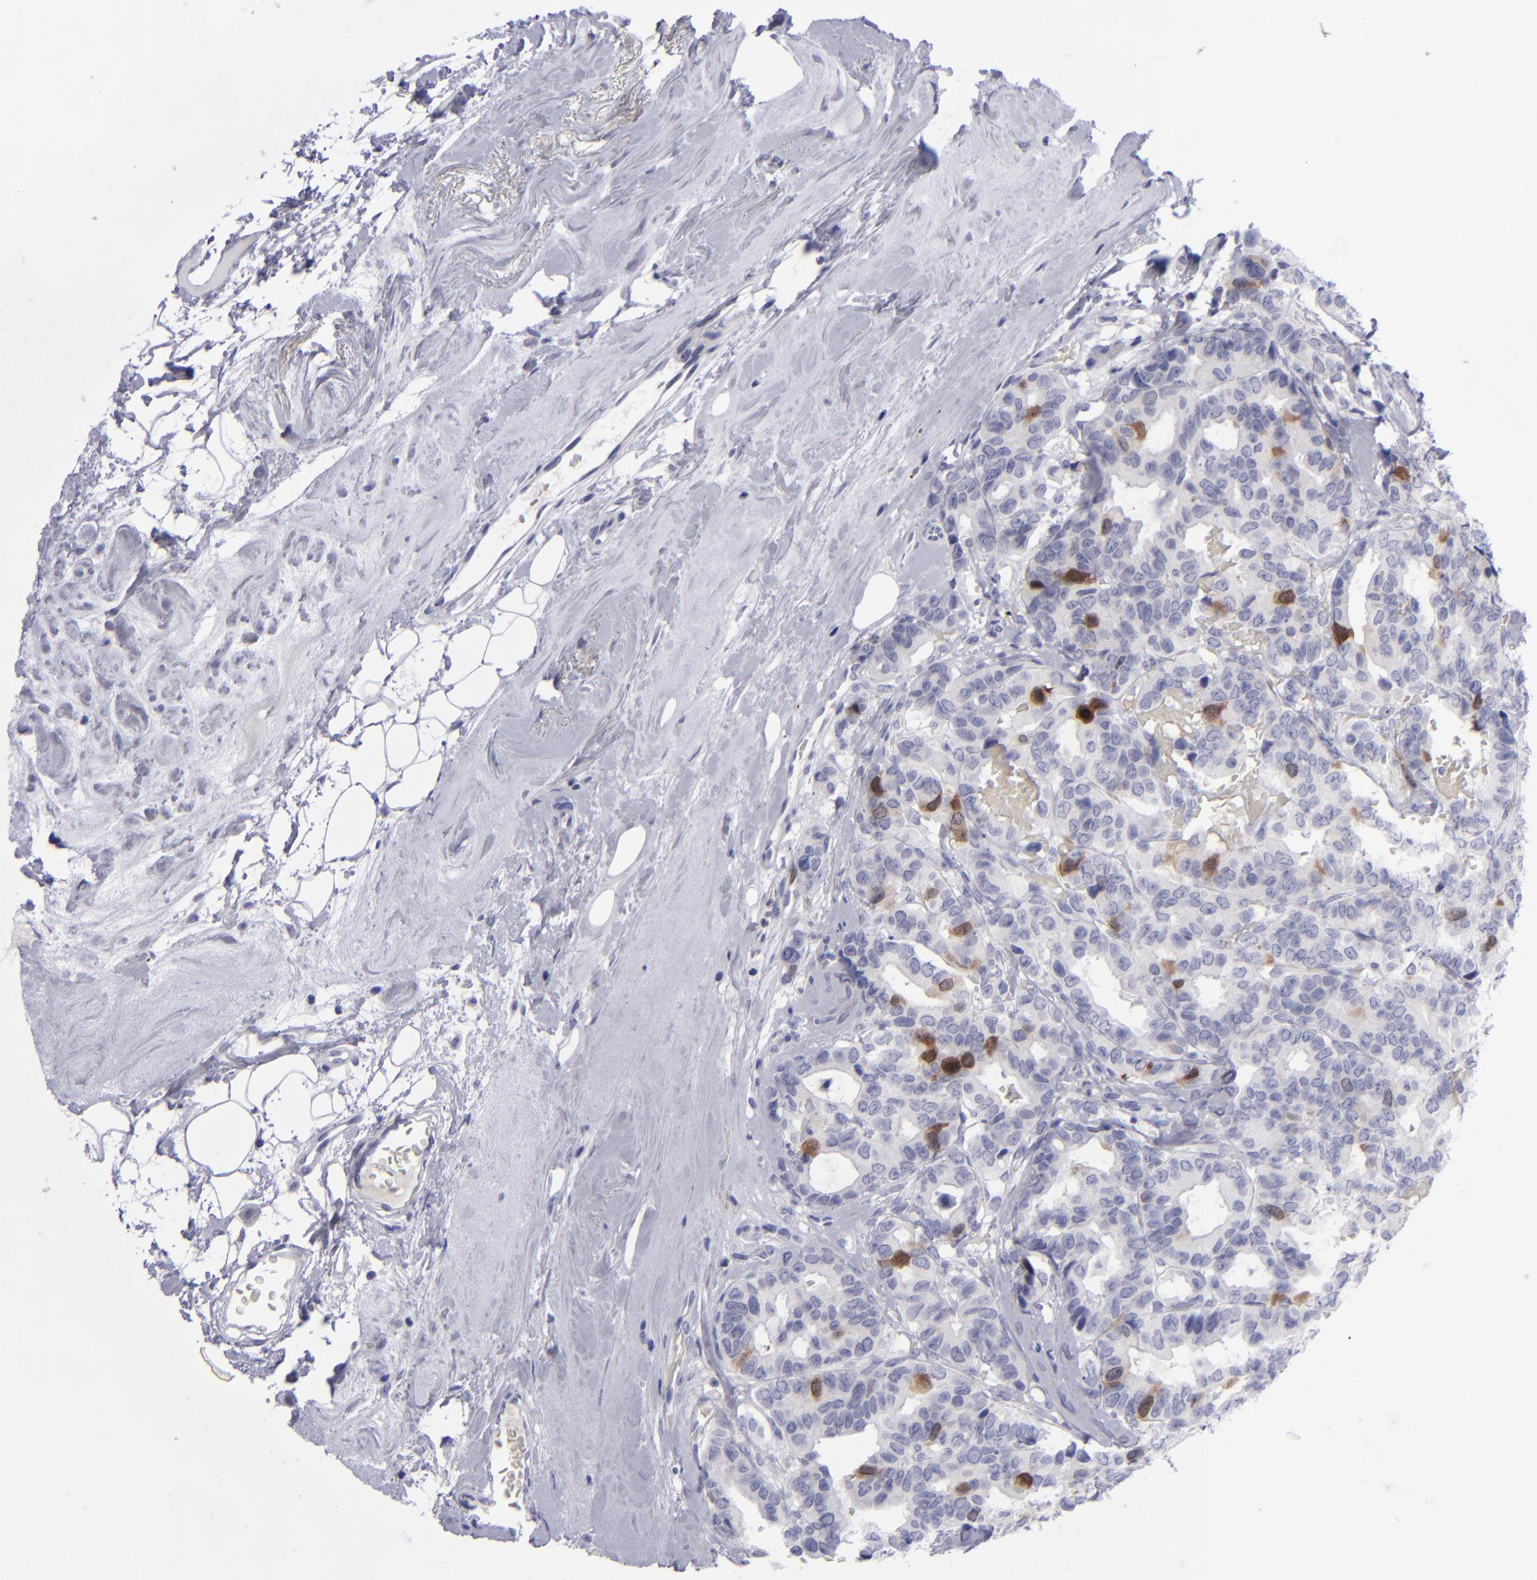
{"staining": {"intensity": "moderate", "quantity": "<25%", "location": "cytoplasmic/membranous,nuclear"}, "tissue": "breast cancer", "cell_type": "Tumor cells", "image_type": "cancer", "snomed": [{"axis": "morphology", "description": "Duct carcinoma"}, {"axis": "topography", "description": "Breast"}], "caption": "This is an image of immunohistochemistry (IHC) staining of breast intraductal carcinoma, which shows moderate staining in the cytoplasmic/membranous and nuclear of tumor cells.", "gene": "AURKA", "patient": {"sex": "female", "age": 69}}